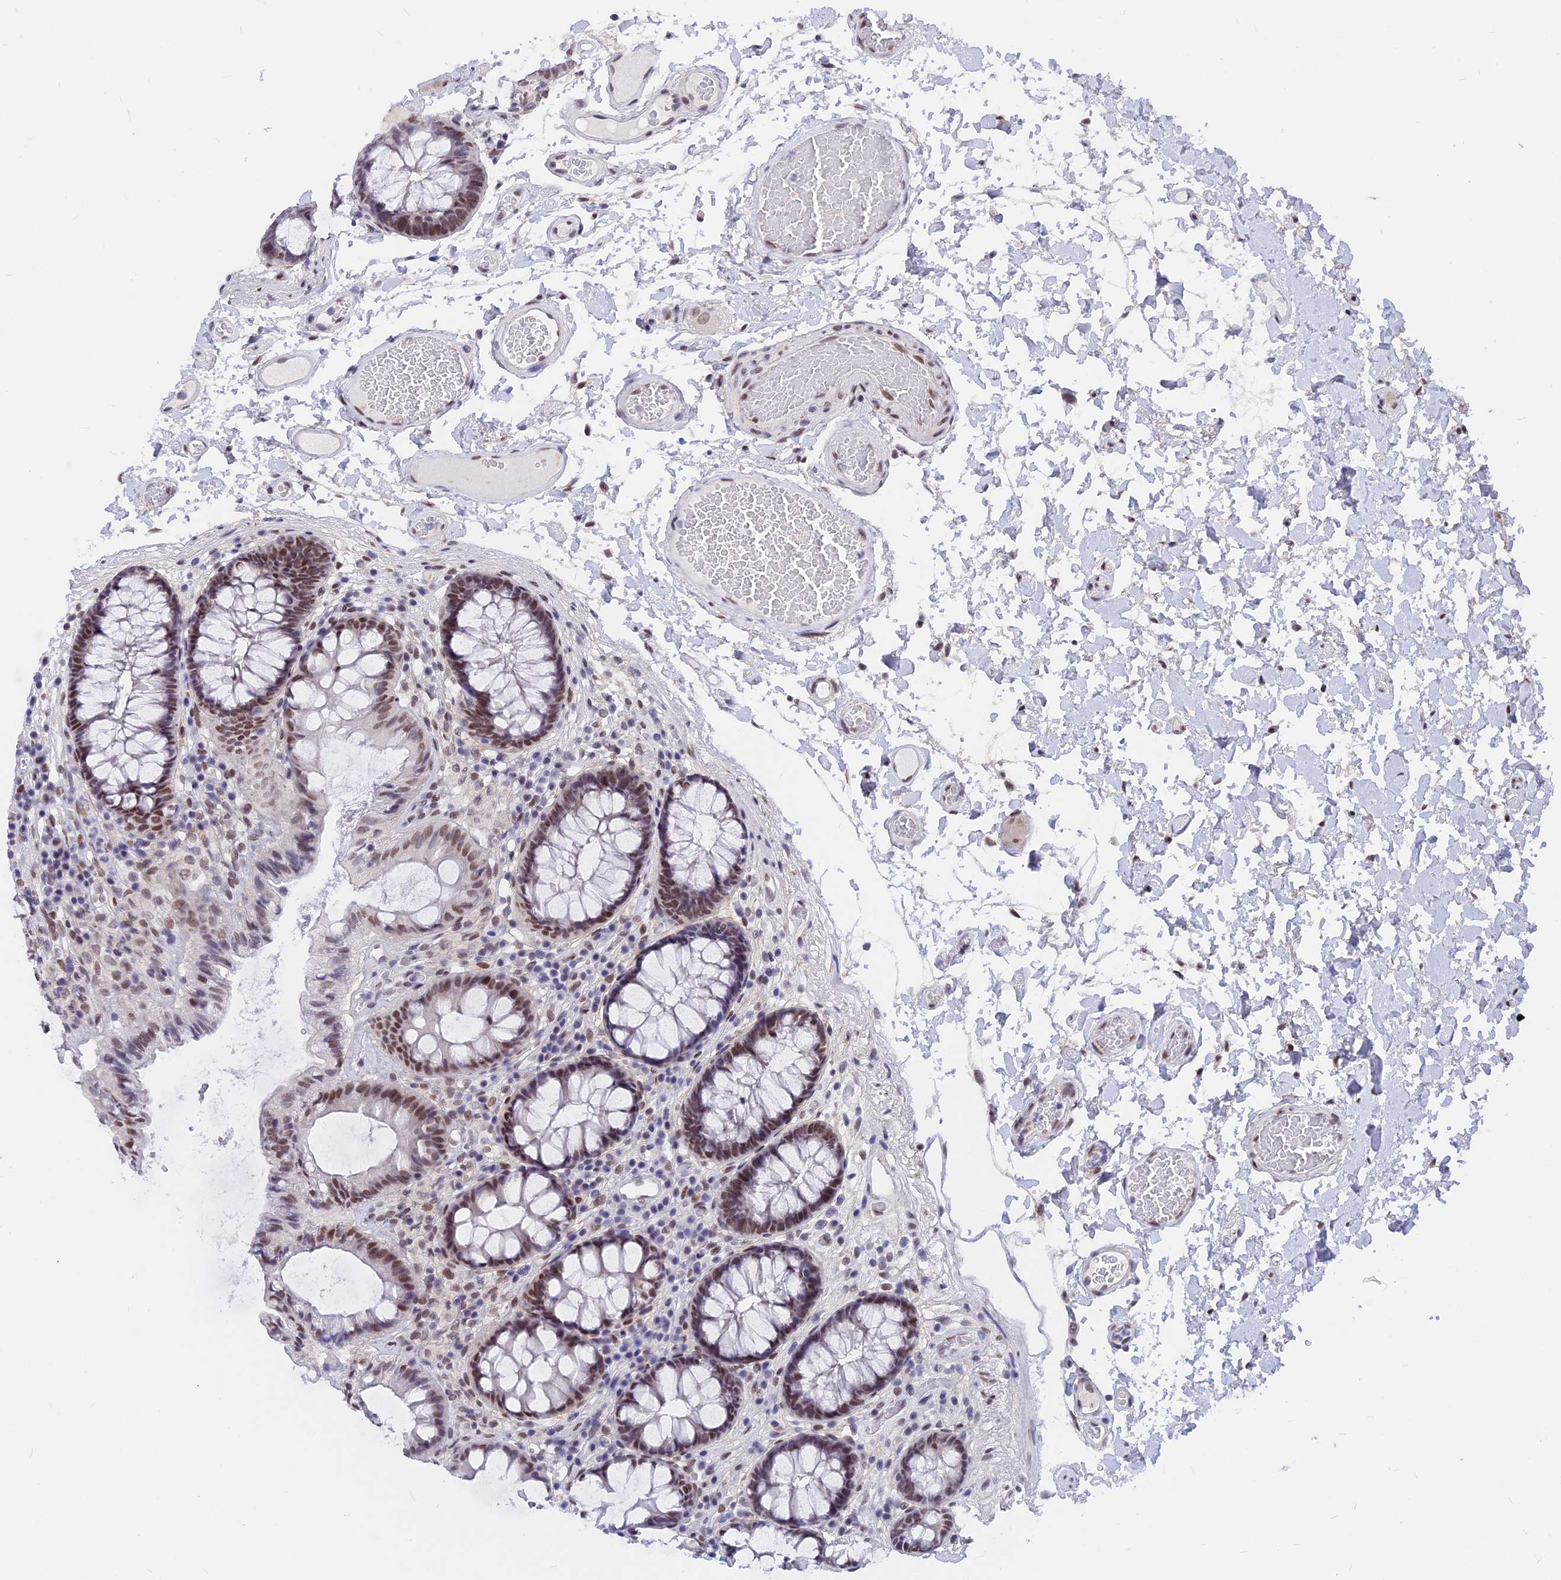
{"staining": {"intensity": "moderate", "quantity": ">75%", "location": "nuclear"}, "tissue": "colon", "cell_type": "Endothelial cells", "image_type": "normal", "snomed": [{"axis": "morphology", "description": "Normal tissue, NOS"}, {"axis": "topography", "description": "Colon"}], "caption": "There is medium levels of moderate nuclear staining in endothelial cells of normal colon, as demonstrated by immunohistochemical staining (brown color).", "gene": "KCTD13", "patient": {"sex": "male", "age": 84}}